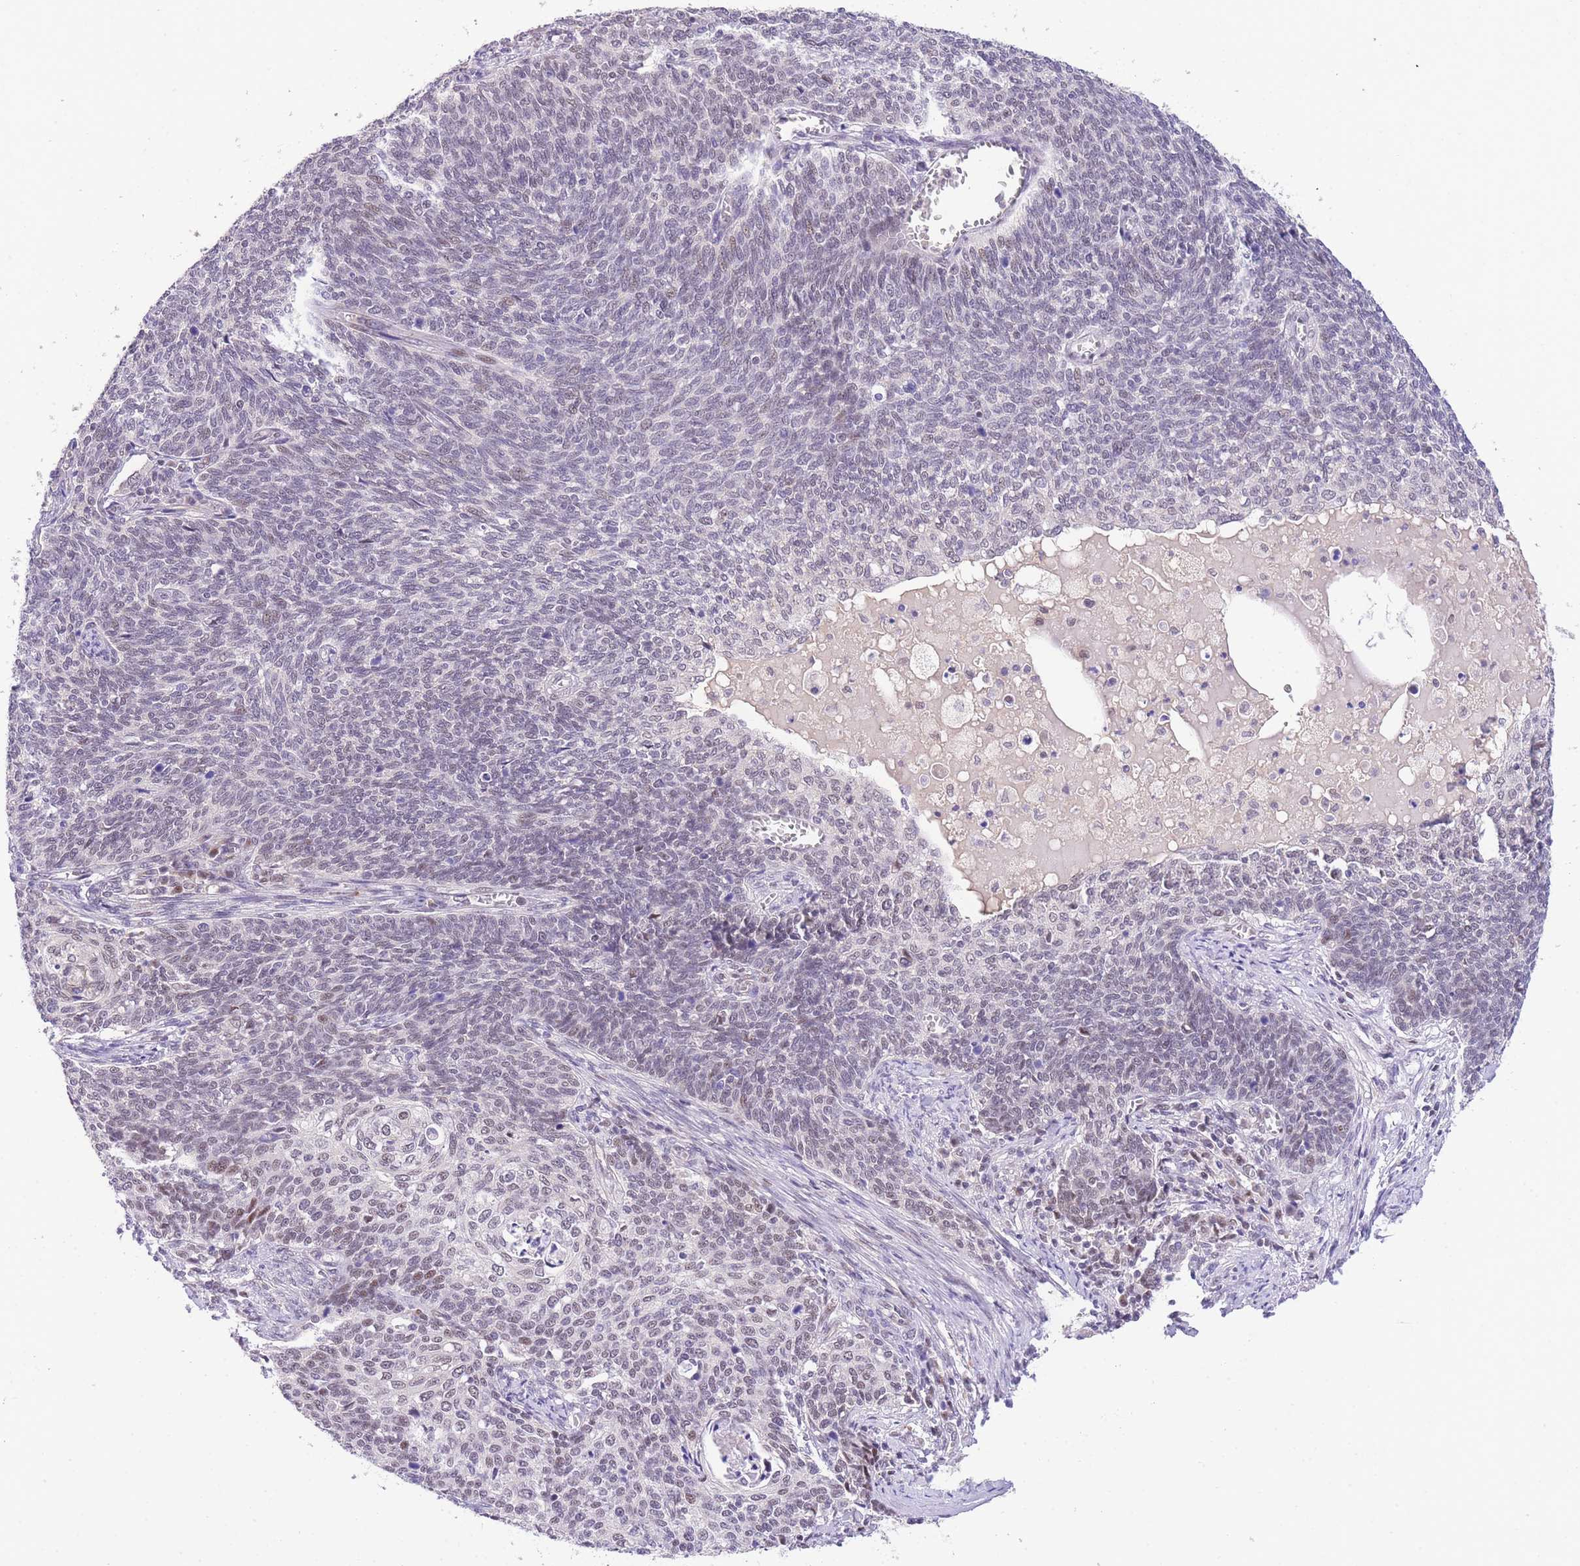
{"staining": {"intensity": "weak", "quantity": "<25%", "location": "nuclear"}, "tissue": "cervical cancer", "cell_type": "Tumor cells", "image_type": "cancer", "snomed": [{"axis": "morphology", "description": "Squamous cell carcinoma, NOS"}, {"axis": "topography", "description": "Cervix"}], "caption": "There is no significant positivity in tumor cells of cervical cancer (squamous cell carcinoma).", "gene": "SLC35F2", "patient": {"sex": "female", "age": 39}}